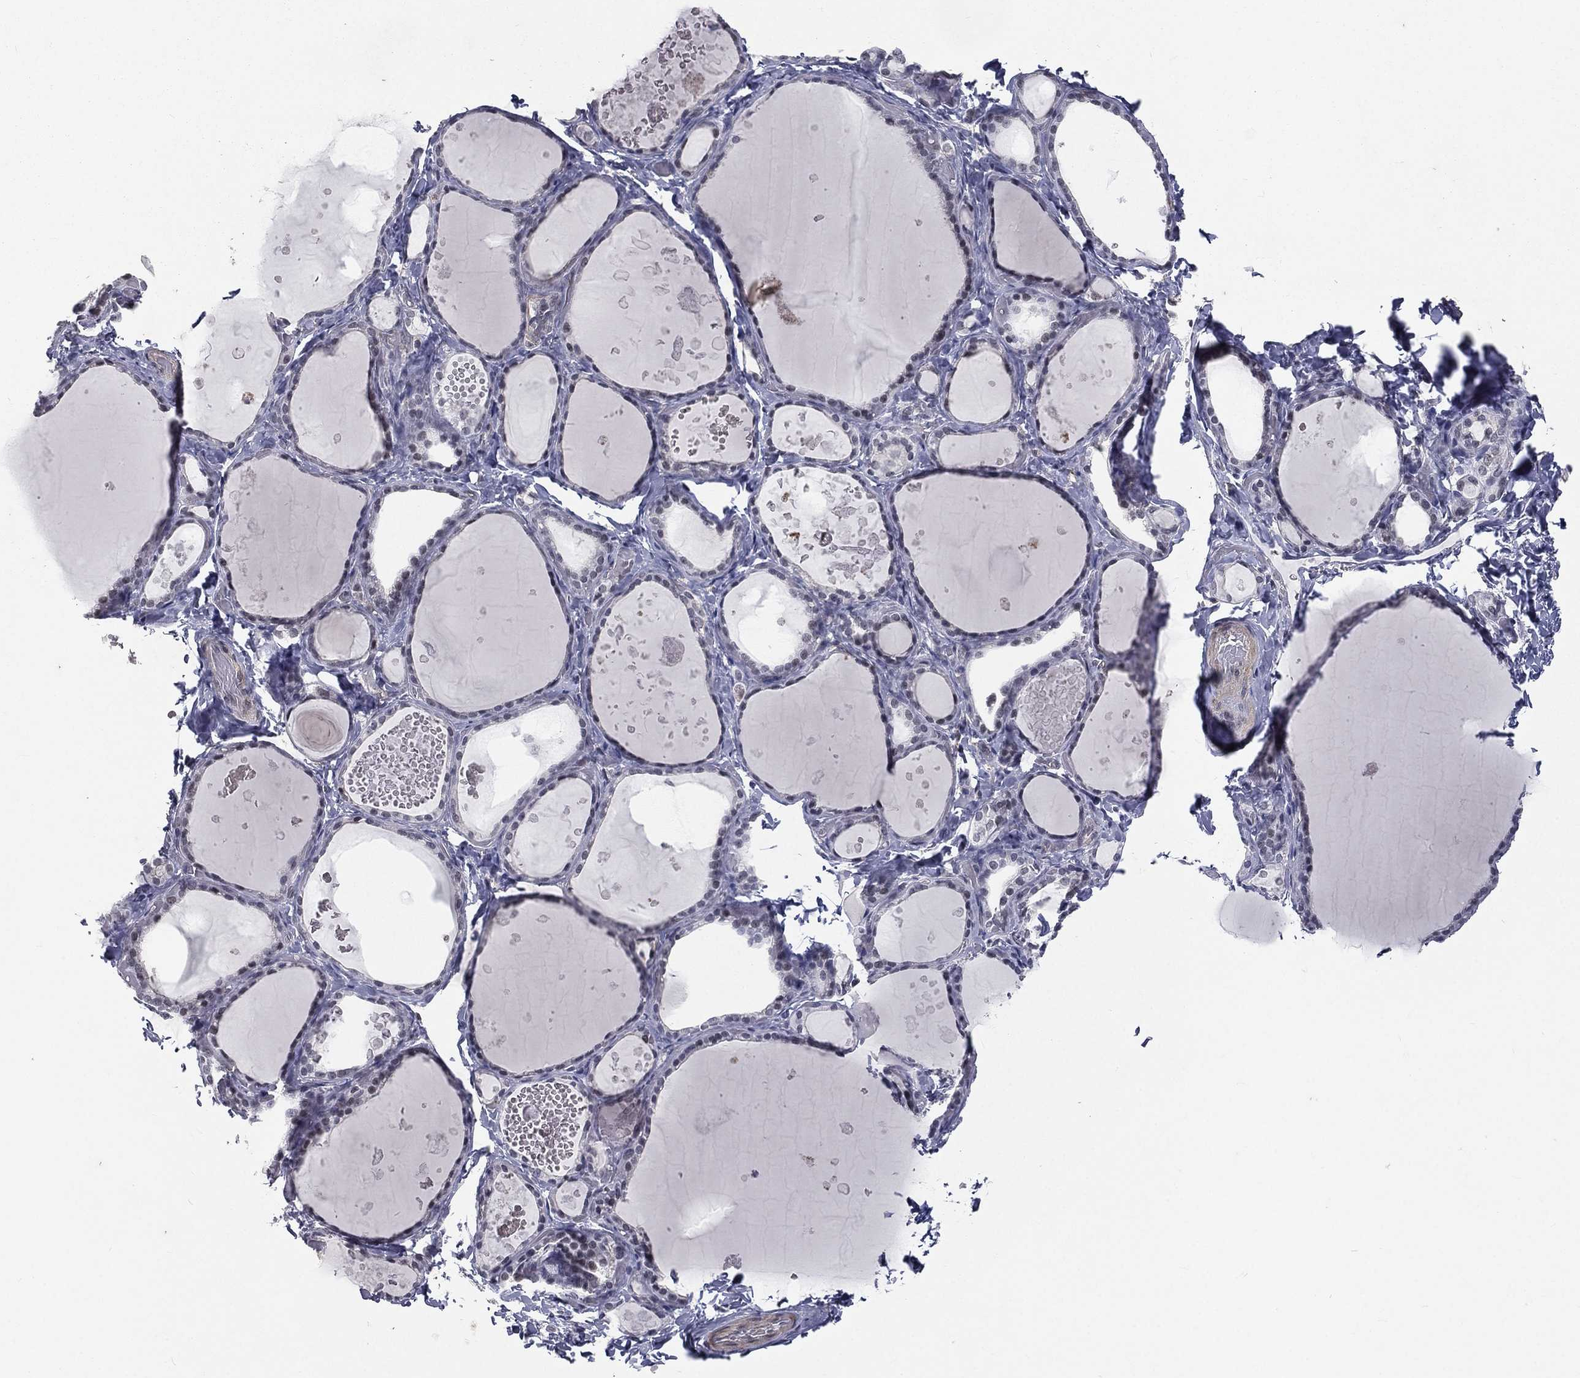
{"staining": {"intensity": "weak", "quantity": "<25%", "location": "nuclear"}, "tissue": "thyroid gland", "cell_type": "Glandular cells", "image_type": "normal", "snomed": [{"axis": "morphology", "description": "Normal tissue, NOS"}, {"axis": "topography", "description": "Thyroid gland"}], "caption": "Glandular cells are negative for protein expression in unremarkable human thyroid gland.", "gene": "MORC2", "patient": {"sex": "female", "age": 56}}